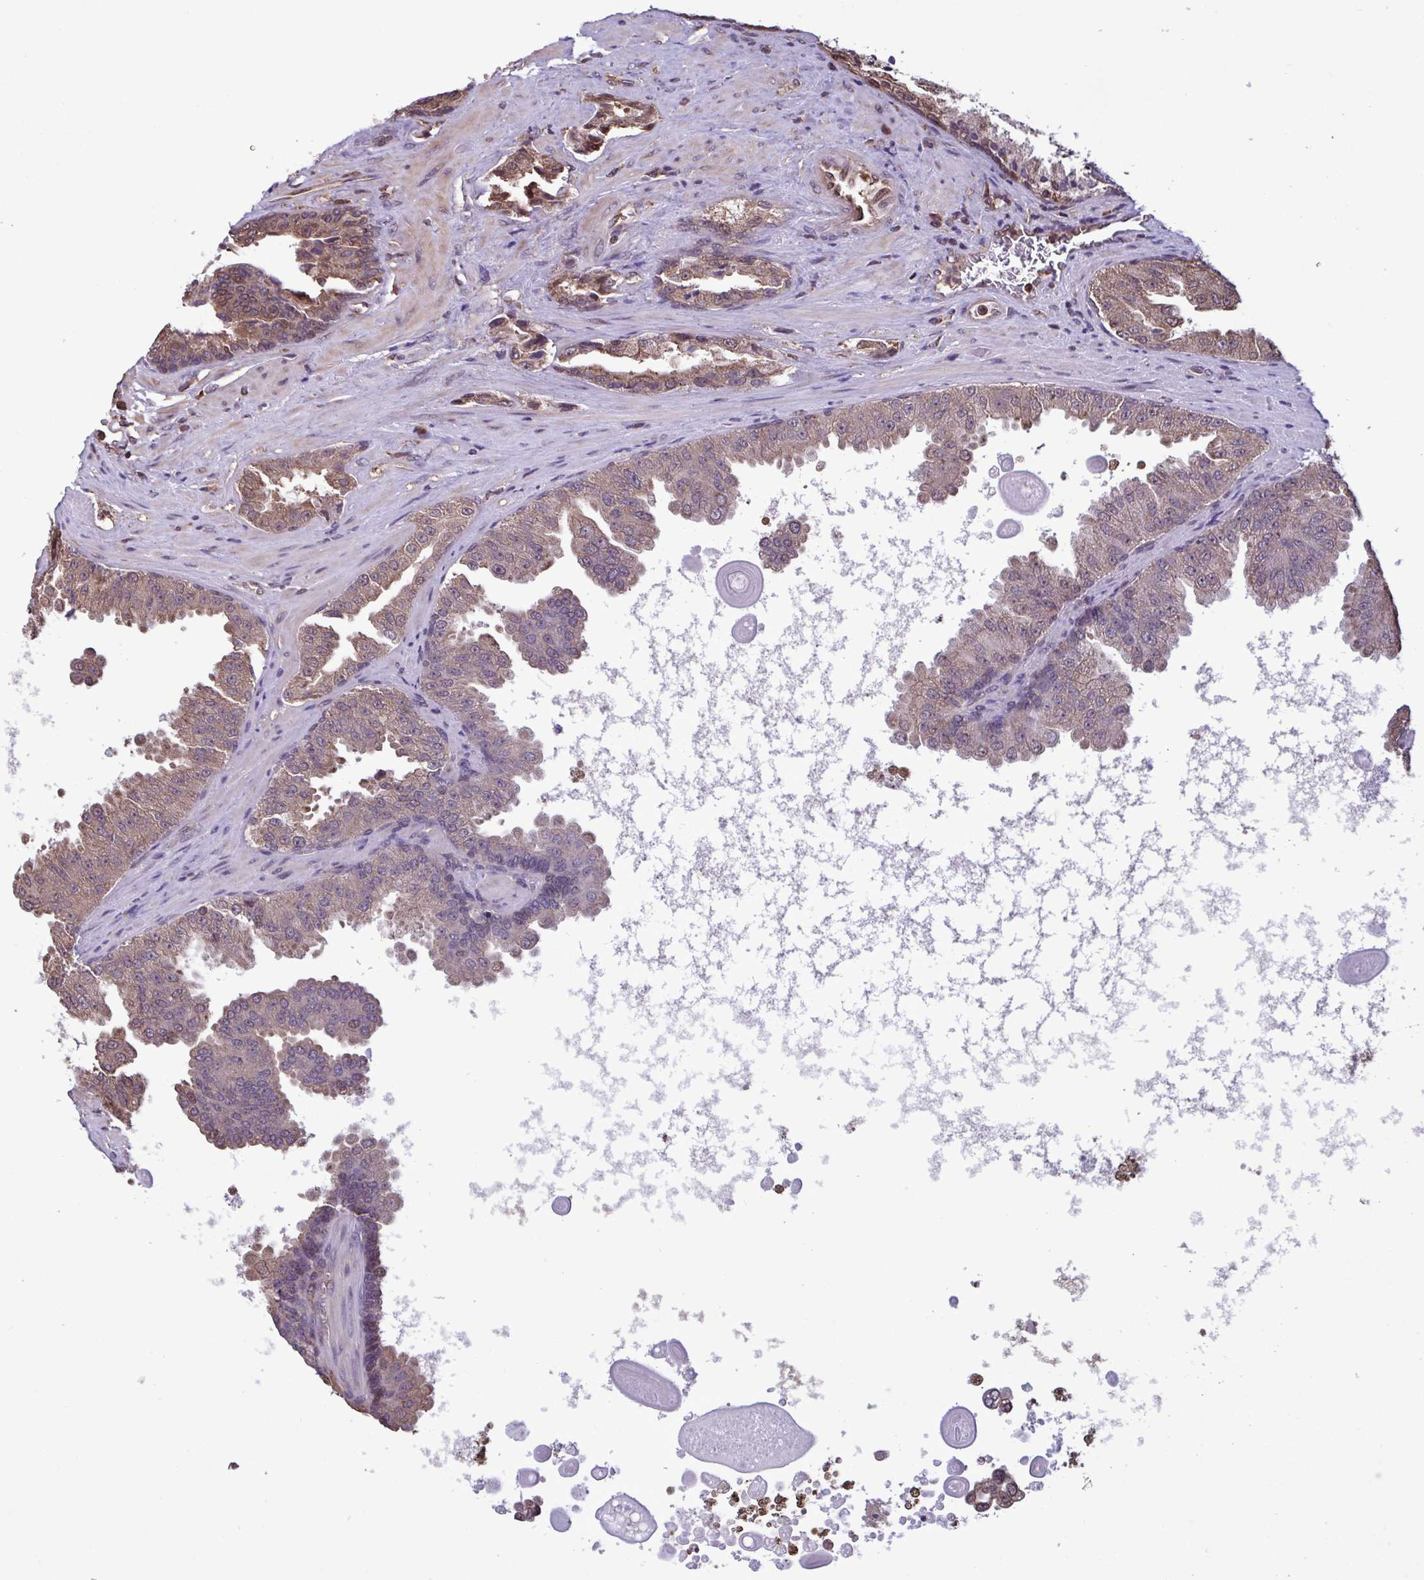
{"staining": {"intensity": "moderate", "quantity": ">75%", "location": "cytoplasmic/membranous"}, "tissue": "prostate cancer", "cell_type": "Tumor cells", "image_type": "cancer", "snomed": [{"axis": "morphology", "description": "Adenocarcinoma, Low grade"}, {"axis": "topography", "description": "Prostate"}], "caption": "Immunohistochemistry (IHC) staining of prostate cancer, which demonstrates medium levels of moderate cytoplasmic/membranous positivity in about >75% of tumor cells indicating moderate cytoplasmic/membranous protein positivity. The staining was performed using DAB (3,3'-diaminobenzidine) (brown) for protein detection and nuclei were counterstained in hematoxylin (blue).", "gene": "SEC63", "patient": {"sex": "male", "age": 67}}